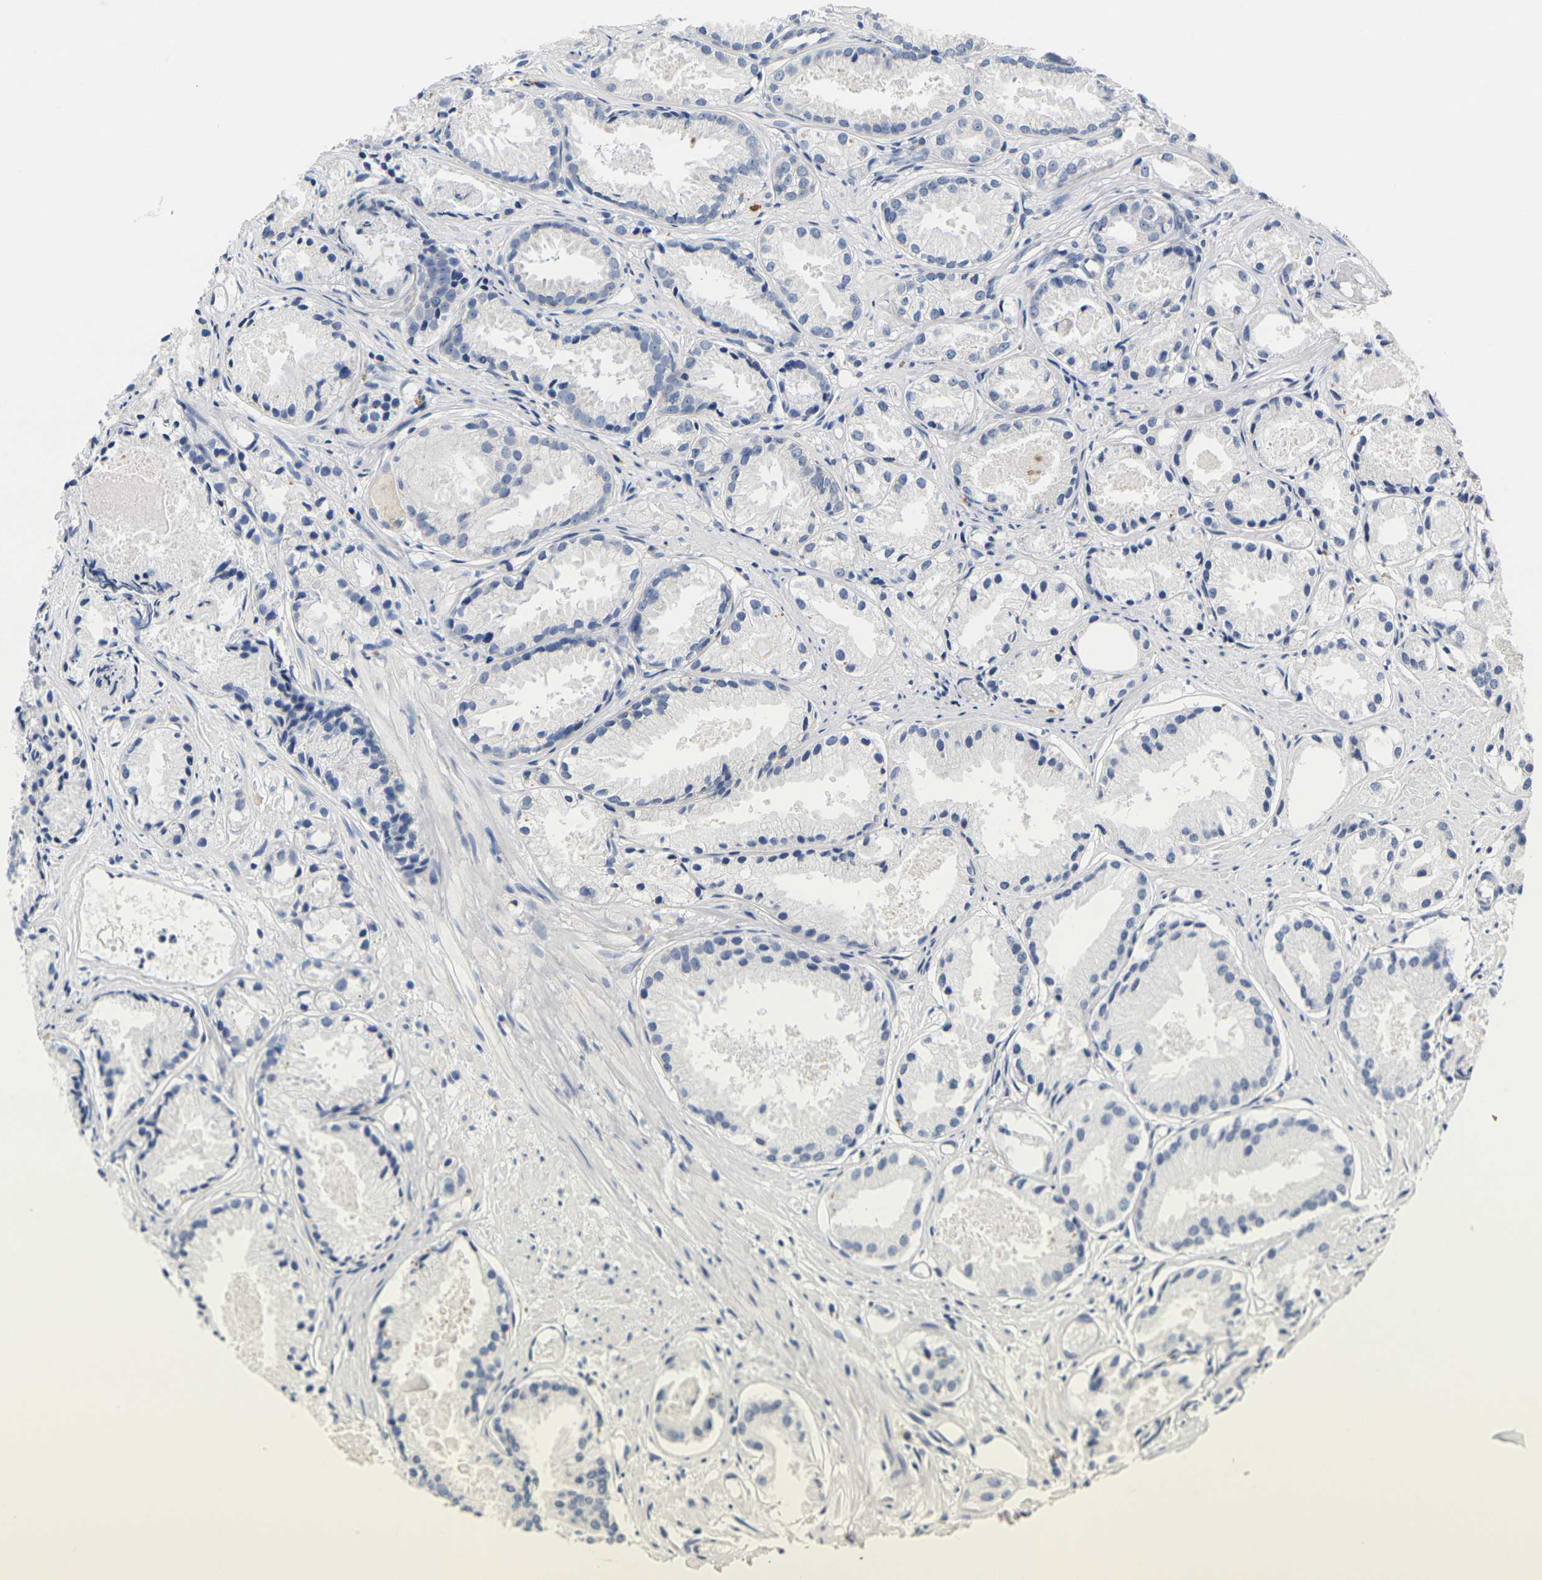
{"staining": {"intensity": "negative", "quantity": "none", "location": "none"}, "tissue": "prostate cancer", "cell_type": "Tumor cells", "image_type": "cancer", "snomed": [{"axis": "morphology", "description": "Adenocarcinoma, Low grade"}, {"axis": "topography", "description": "Prostate"}], "caption": "Prostate cancer was stained to show a protein in brown. There is no significant positivity in tumor cells.", "gene": "NOCT", "patient": {"sex": "male", "age": 72}}